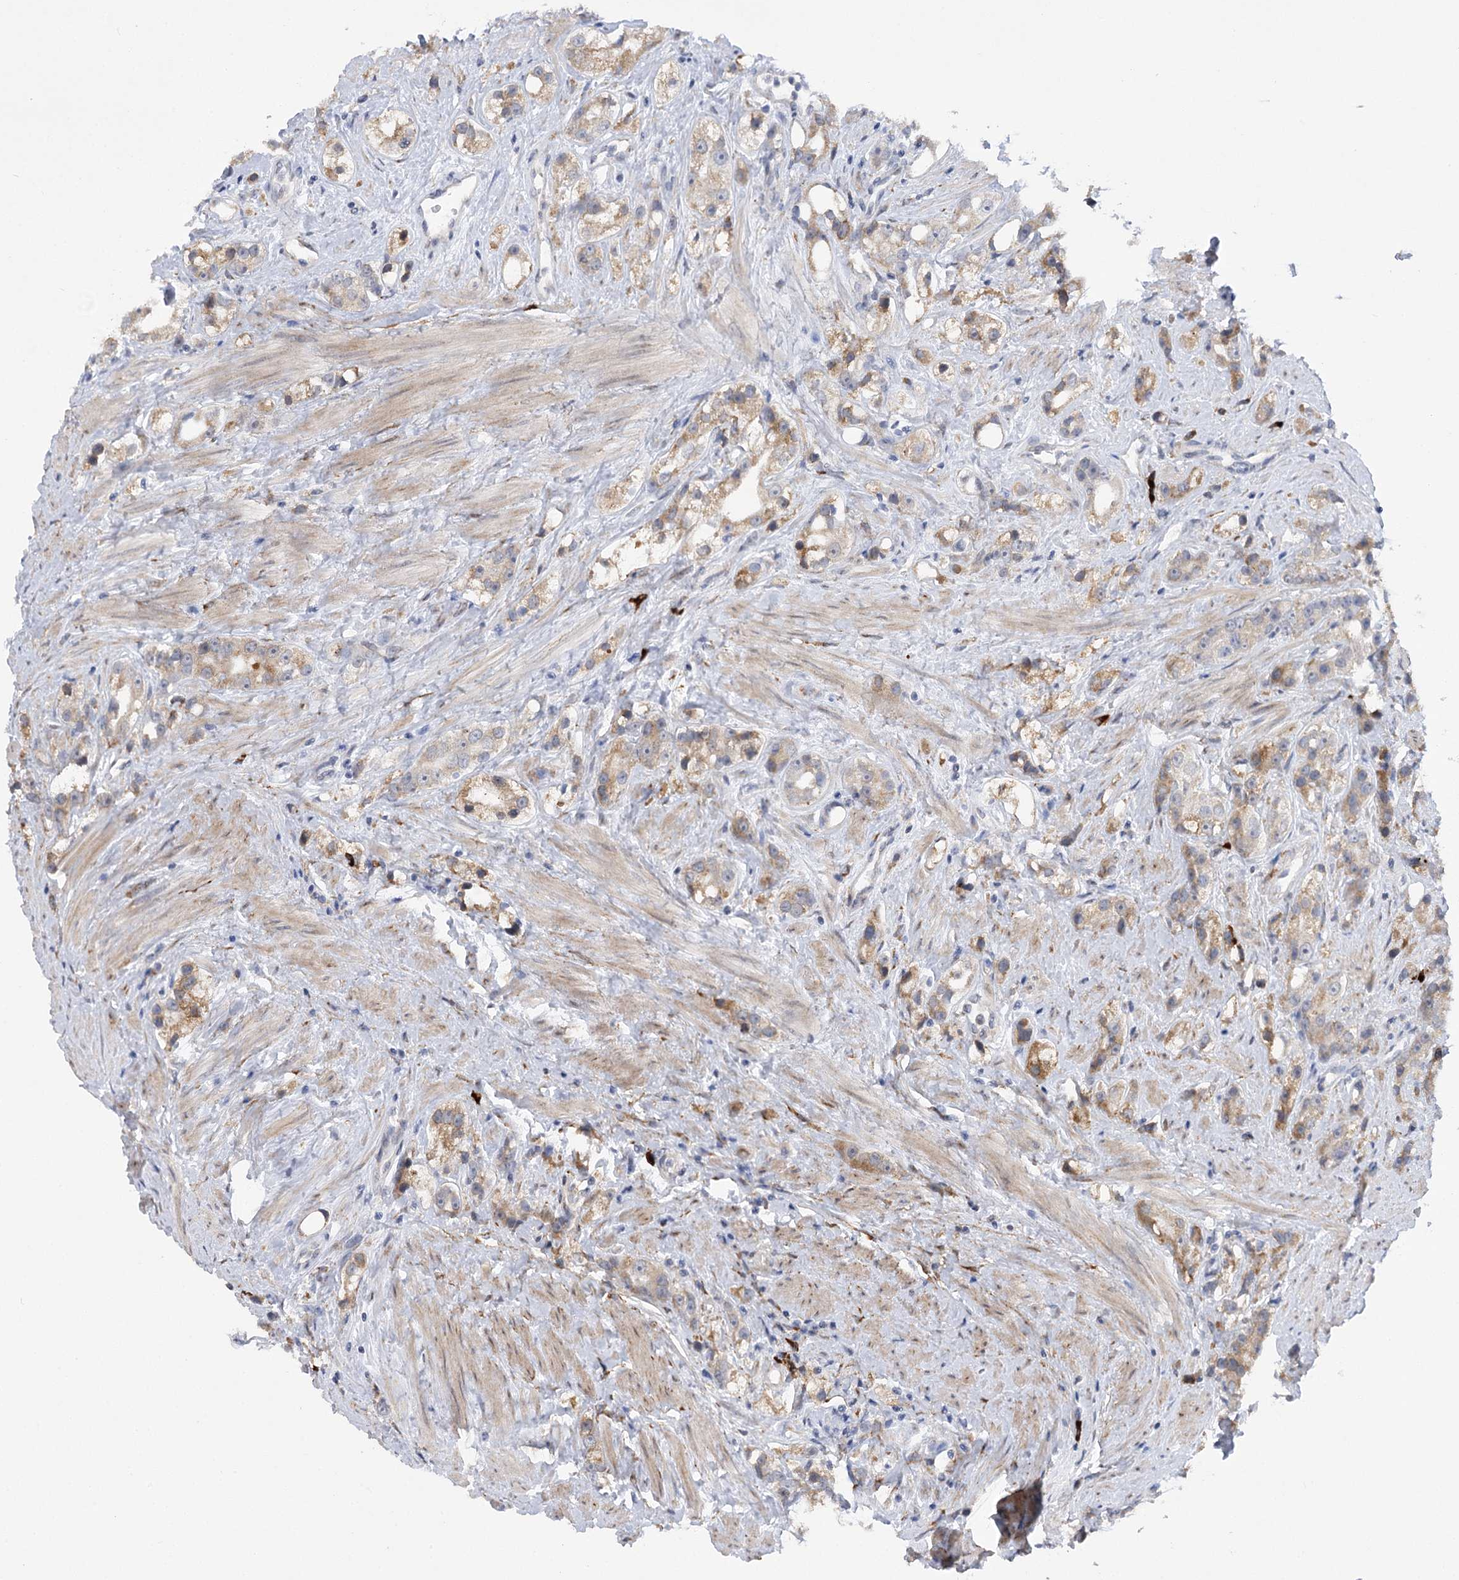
{"staining": {"intensity": "moderate", "quantity": ">75%", "location": "cytoplasmic/membranous"}, "tissue": "prostate cancer", "cell_type": "Tumor cells", "image_type": "cancer", "snomed": [{"axis": "morphology", "description": "Adenocarcinoma, NOS"}, {"axis": "topography", "description": "Prostate"}], "caption": "Immunohistochemistry staining of prostate adenocarcinoma, which shows medium levels of moderate cytoplasmic/membranous expression in about >75% of tumor cells indicating moderate cytoplasmic/membranous protein staining. The staining was performed using DAB (3,3'-diaminobenzidine) (brown) for protein detection and nuclei were counterstained in hematoxylin (blue).", "gene": "NCKAP5", "patient": {"sex": "male", "age": 79}}